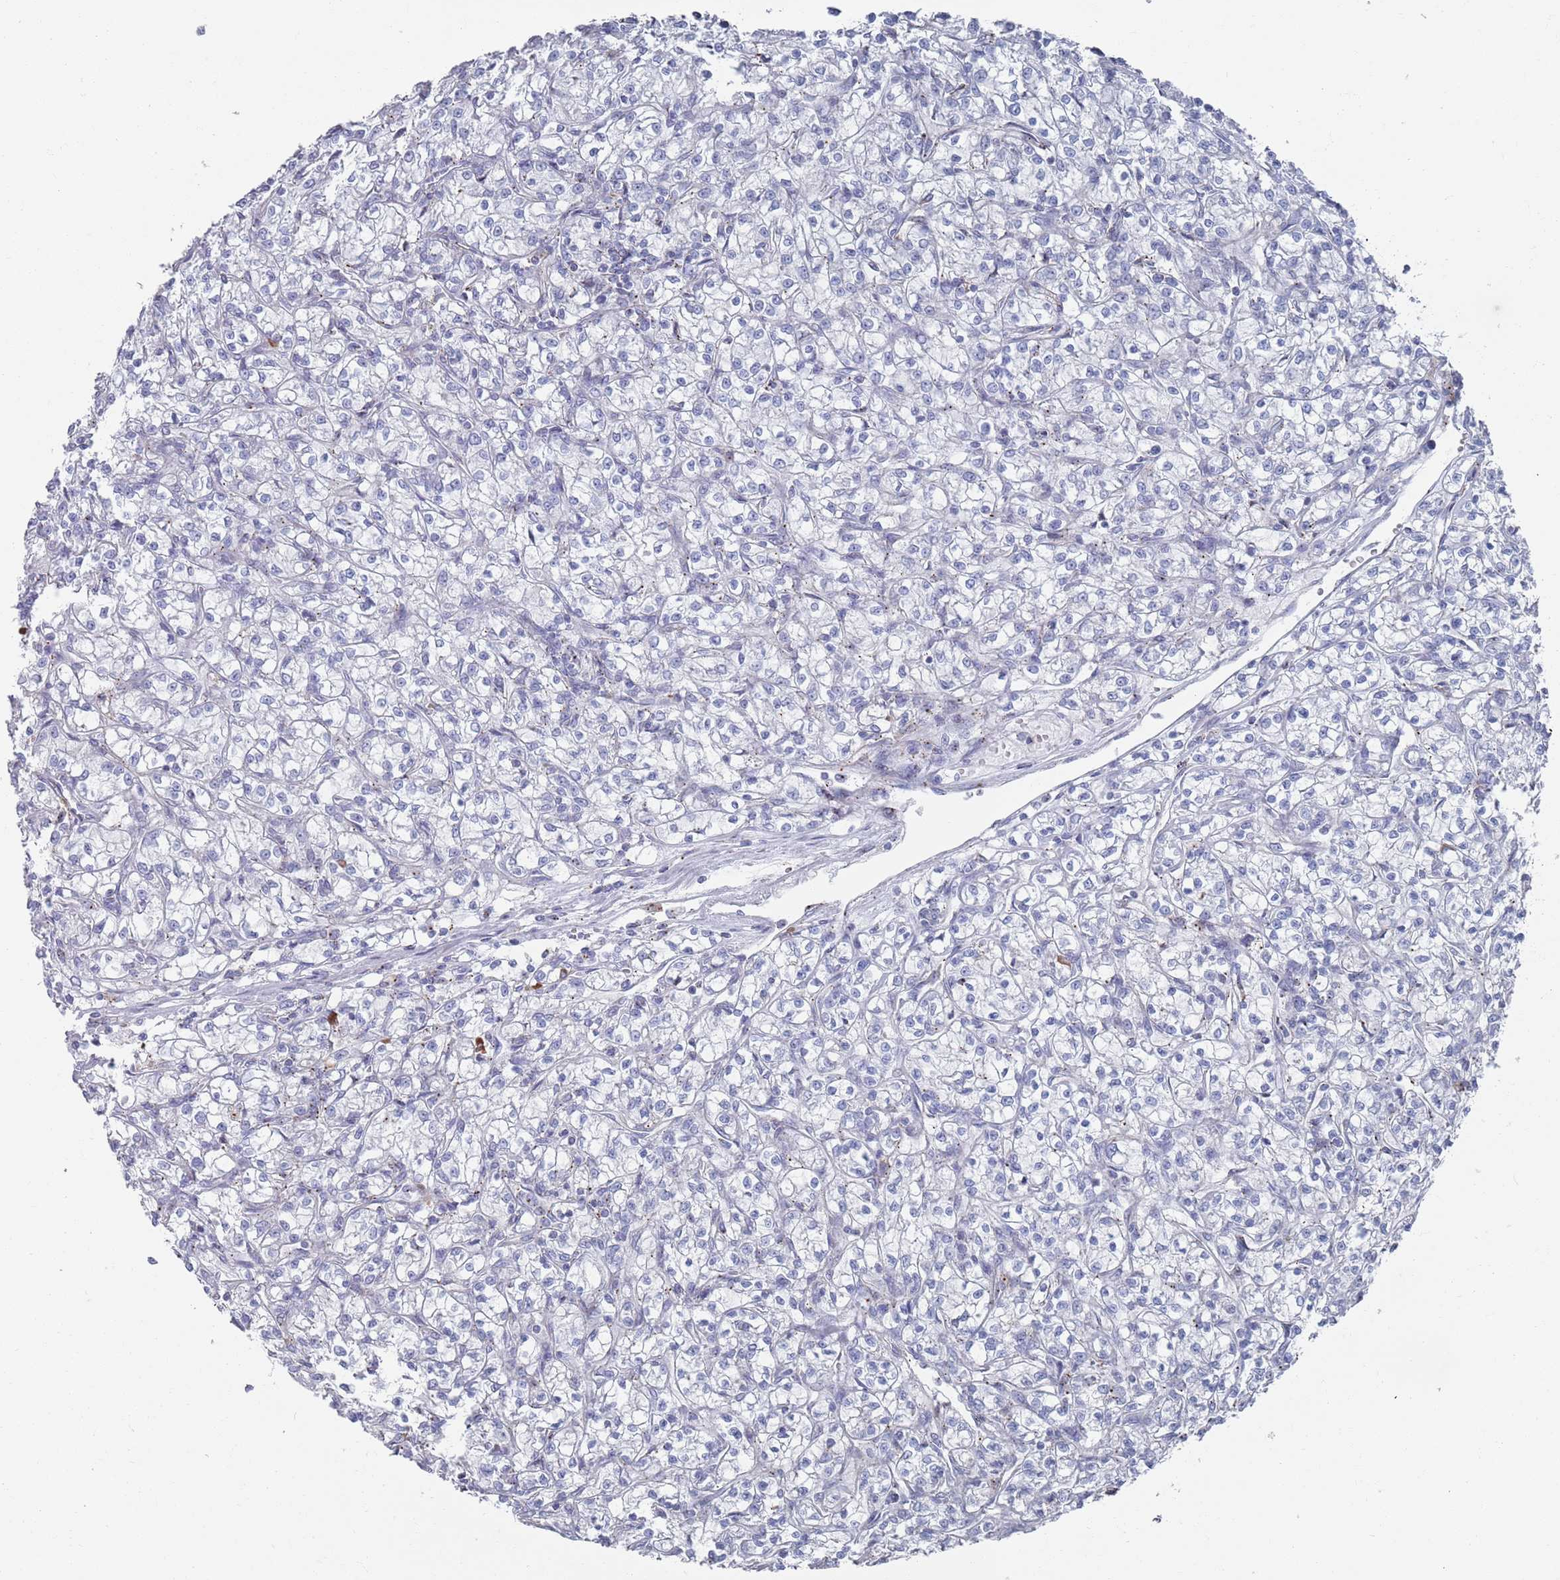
{"staining": {"intensity": "negative", "quantity": "none", "location": "none"}, "tissue": "renal cancer", "cell_type": "Tumor cells", "image_type": "cancer", "snomed": [{"axis": "morphology", "description": "Adenocarcinoma, NOS"}, {"axis": "topography", "description": "Kidney"}], "caption": "The histopathology image demonstrates no significant staining in tumor cells of renal adenocarcinoma.", "gene": "MAT1A", "patient": {"sex": "female", "age": 59}}